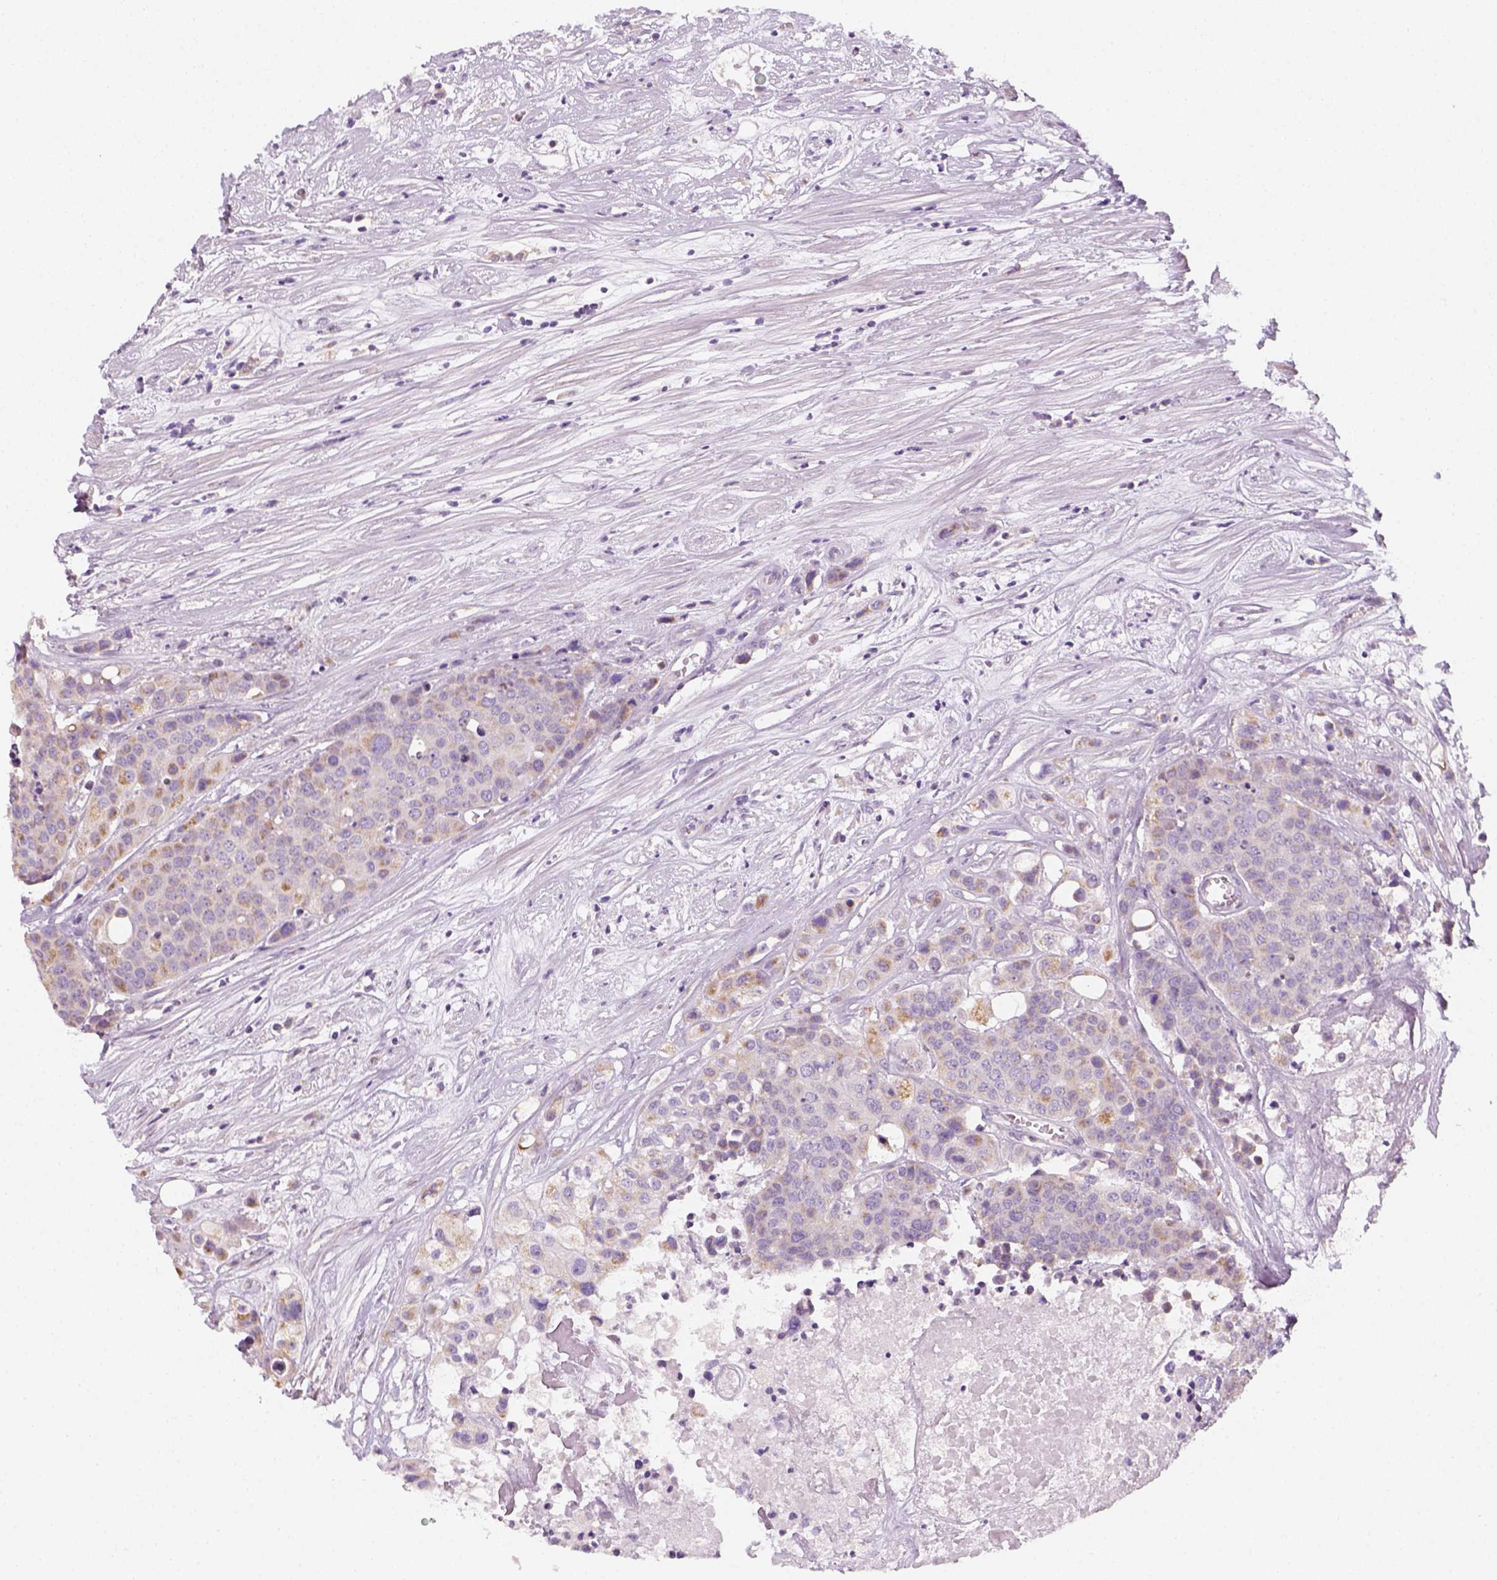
{"staining": {"intensity": "weak", "quantity": "25%-75%", "location": "cytoplasmic/membranous"}, "tissue": "carcinoid", "cell_type": "Tumor cells", "image_type": "cancer", "snomed": [{"axis": "morphology", "description": "Carcinoid, malignant, NOS"}, {"axis": "topography", "description": "Colon"}], "caption": "Immunohistochemistry (IHC) staining of carcinoid (malignant), which reveals low levels of weak cytoplasmic/membranous expression in approximately 25%-75% of tumor cells indicating weak cytoplasmic/membranous protein staining. The staining was performed using DAB (brown) for protein detection and nuclei were counterstained in hematoxylin (blue).", "gene": "AWAT2", "patient": {"sex": "male", "age": 81}}